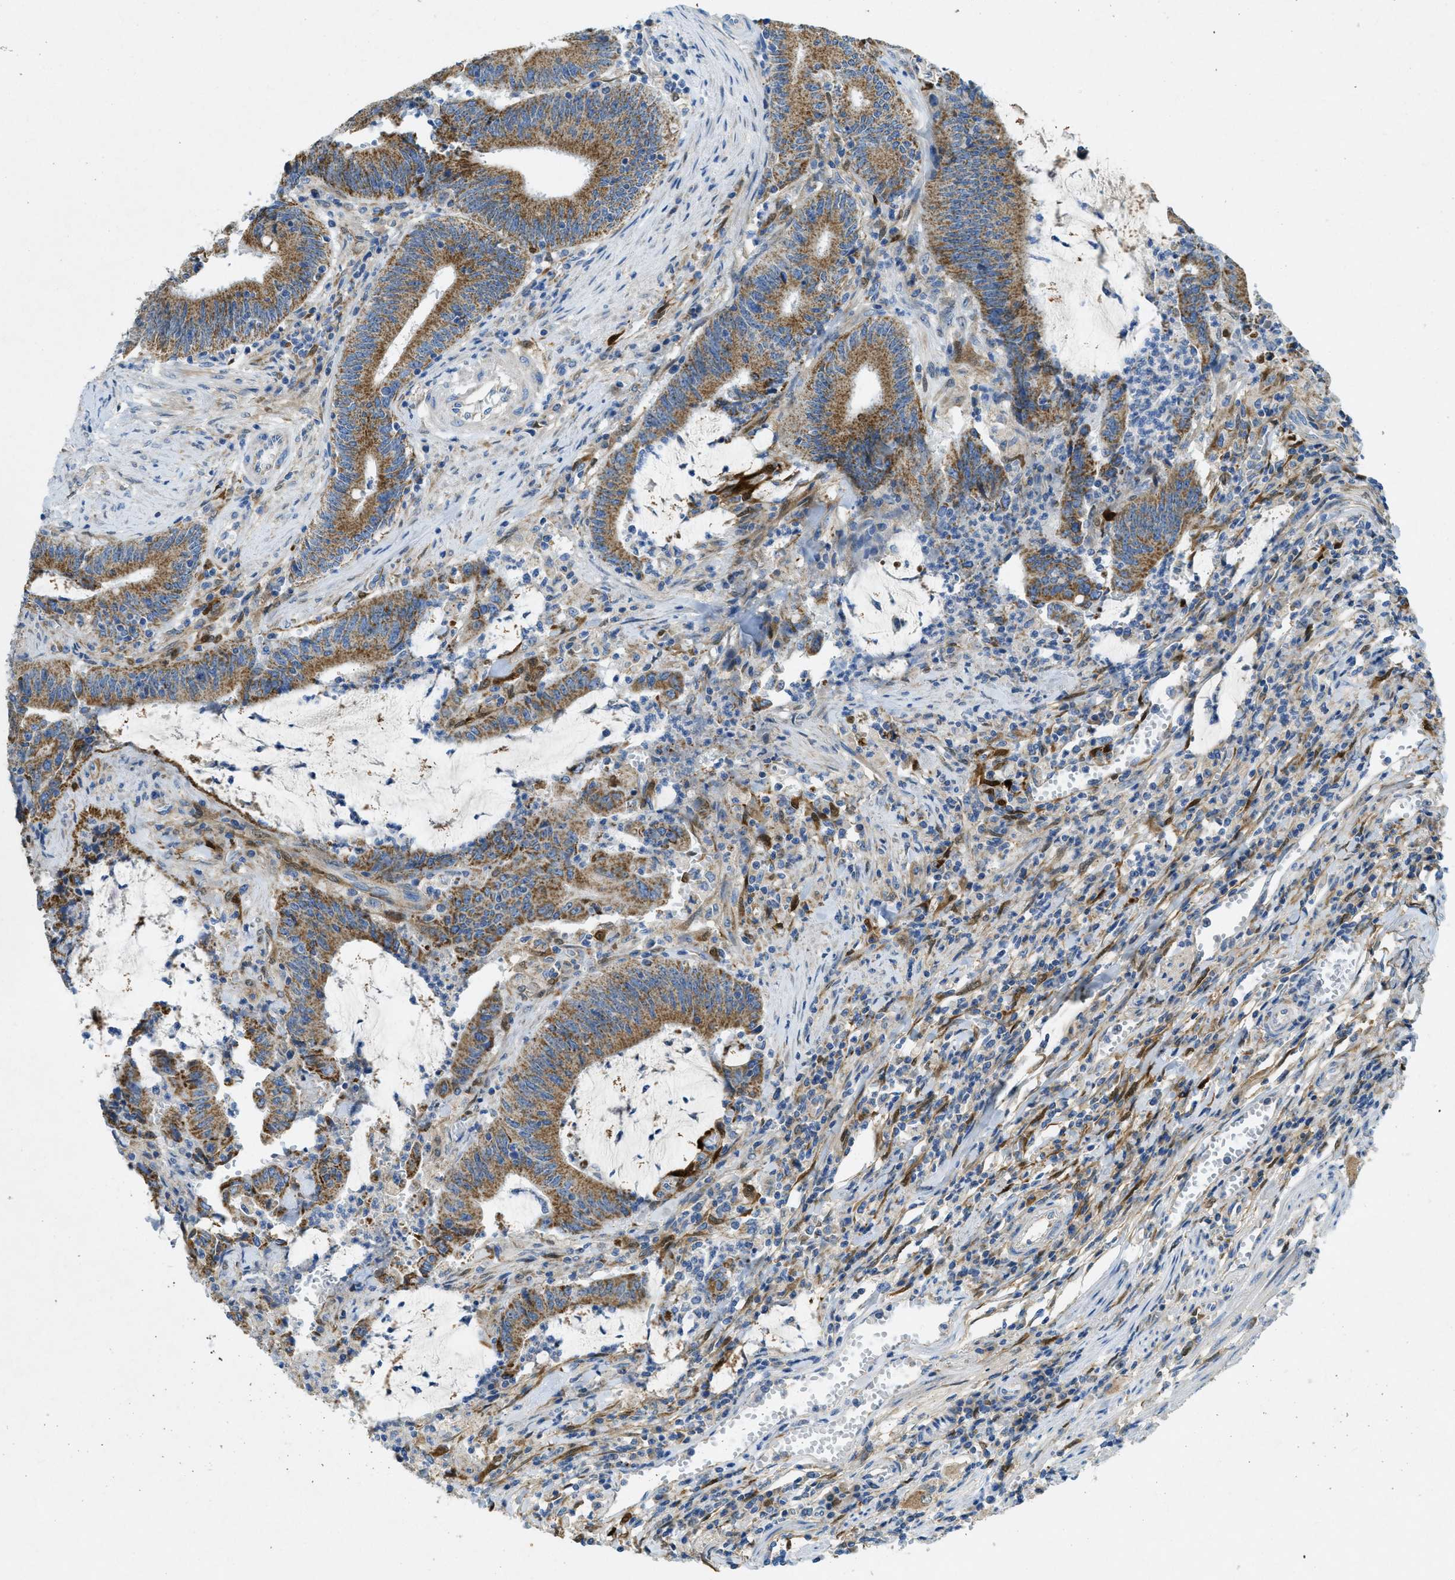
{"staining": {"intensity": "moderate", "quantity": ">75%", "location": "cytoplasmic/membranous"}, "tissue": "colorectal cancer", "cell_type": "Tumor cells", "image_type": "cancer", "snomed": [{"axis": "morphology", "description": "Normal tissue, NOS"}, {"axis": "morphology", "description": "Adenocarcinoma, NOS"}, {"axis": "topography", "description": "Rectum"}], "caption": "The micrograph demonstrates immunohistochemical staining of adenocarcinoma (colorectal). There is moderate cytoplasmic/membranous expression is present in about >75% of tumor cells.", "gene": "CYGB", "patient": {"sex": "female", "age": 66}}